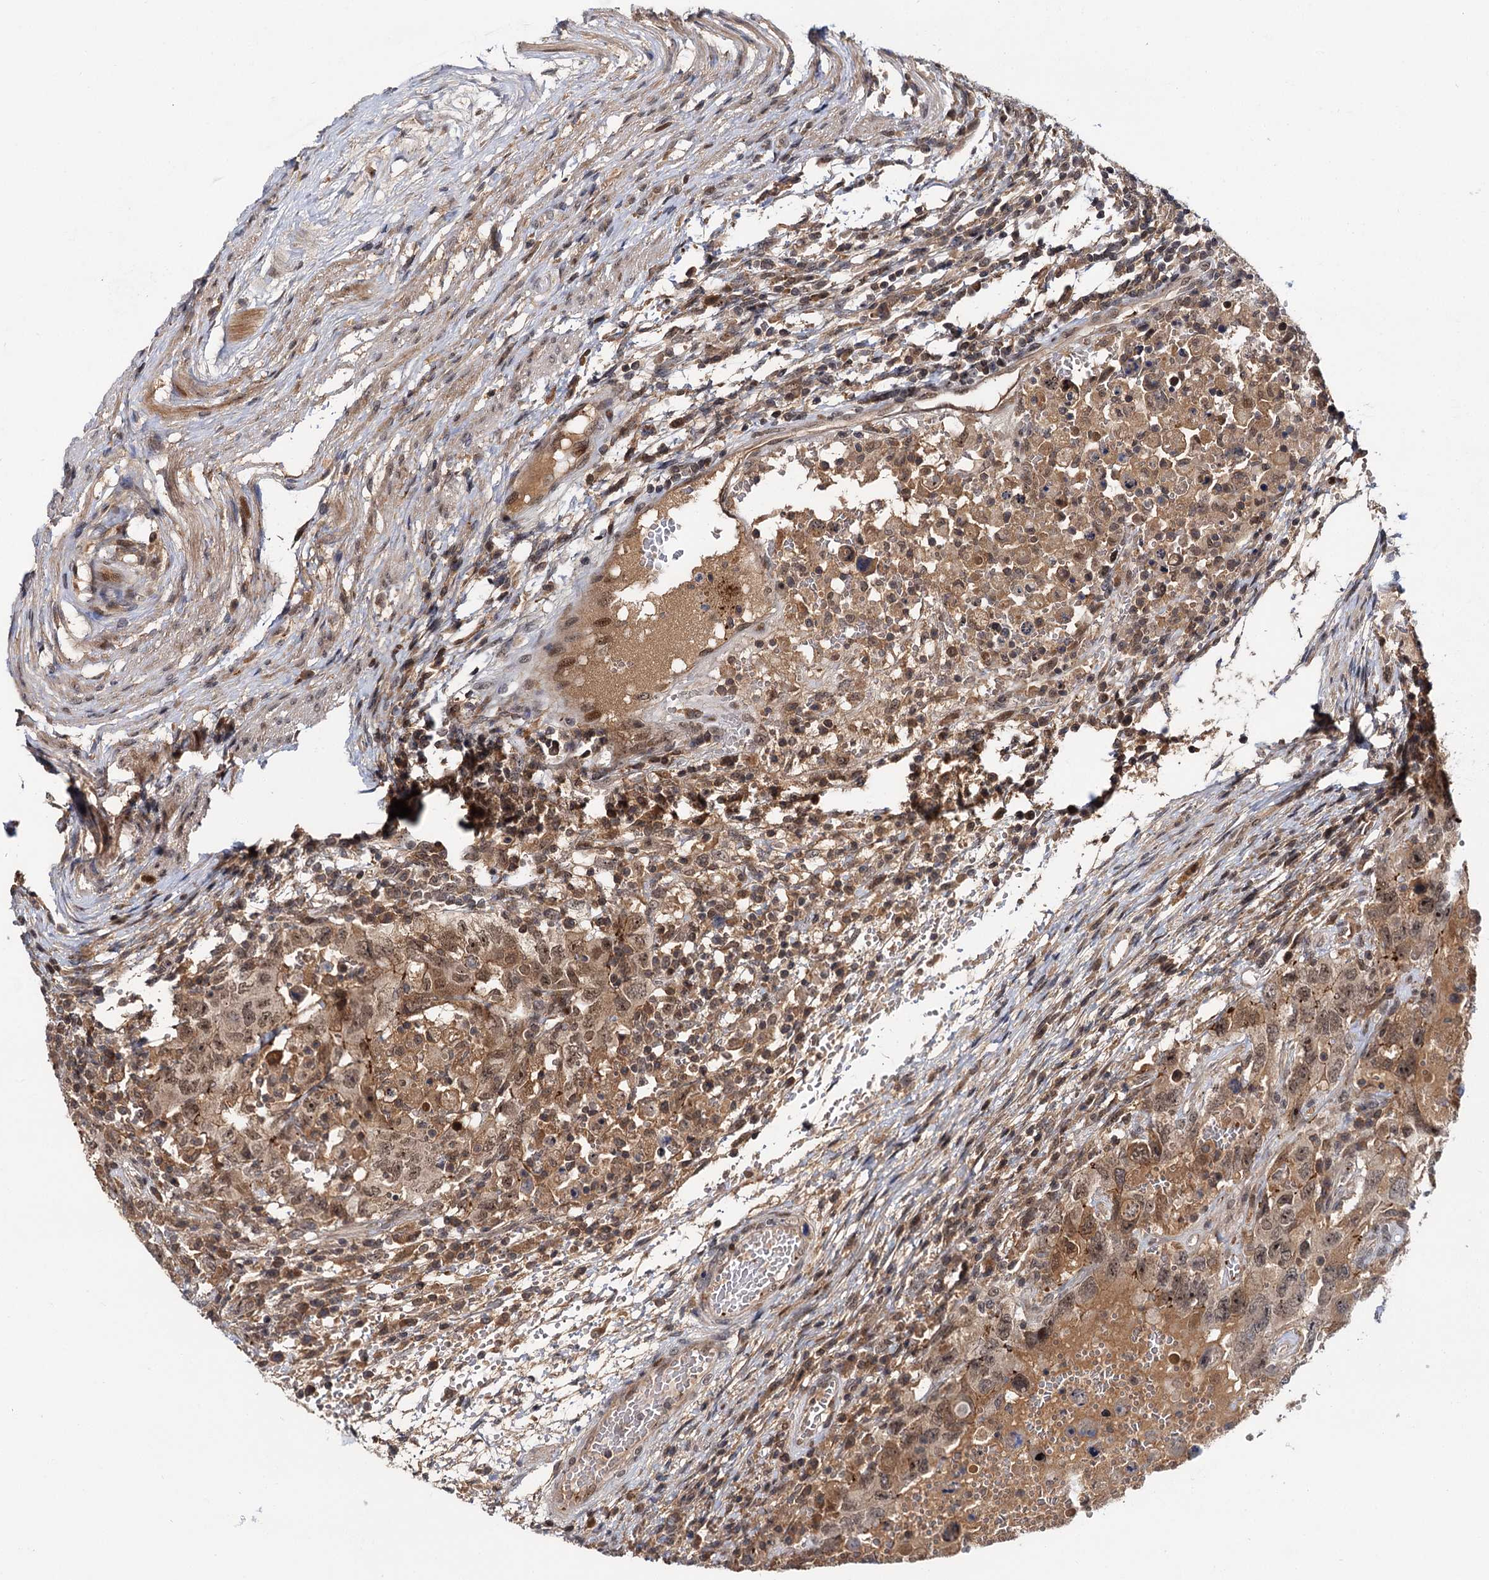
{"staining": {"intensity": "weak", "quantity": ">75%", "location": "cytoplasmic/membranous,nuclear"}, "tissue": "testis cancer", "cell_type": "Tumor cells", "image_type": "cancer", "snomed": [{"axis": "morphology", "description": "Carcinoma, Embryonal, NOS"}, {"axis": "topography", "description": "Testis"}], "caption": "DAB immunohistochemical staining of human embryonal carcinoma (testis) displays weak cytoplasmic/membranous and nuclear protein staining in approximately >75% of tumor cells.", "gene": "MBD6", "patient": {"sex": "male", "age": 26}}